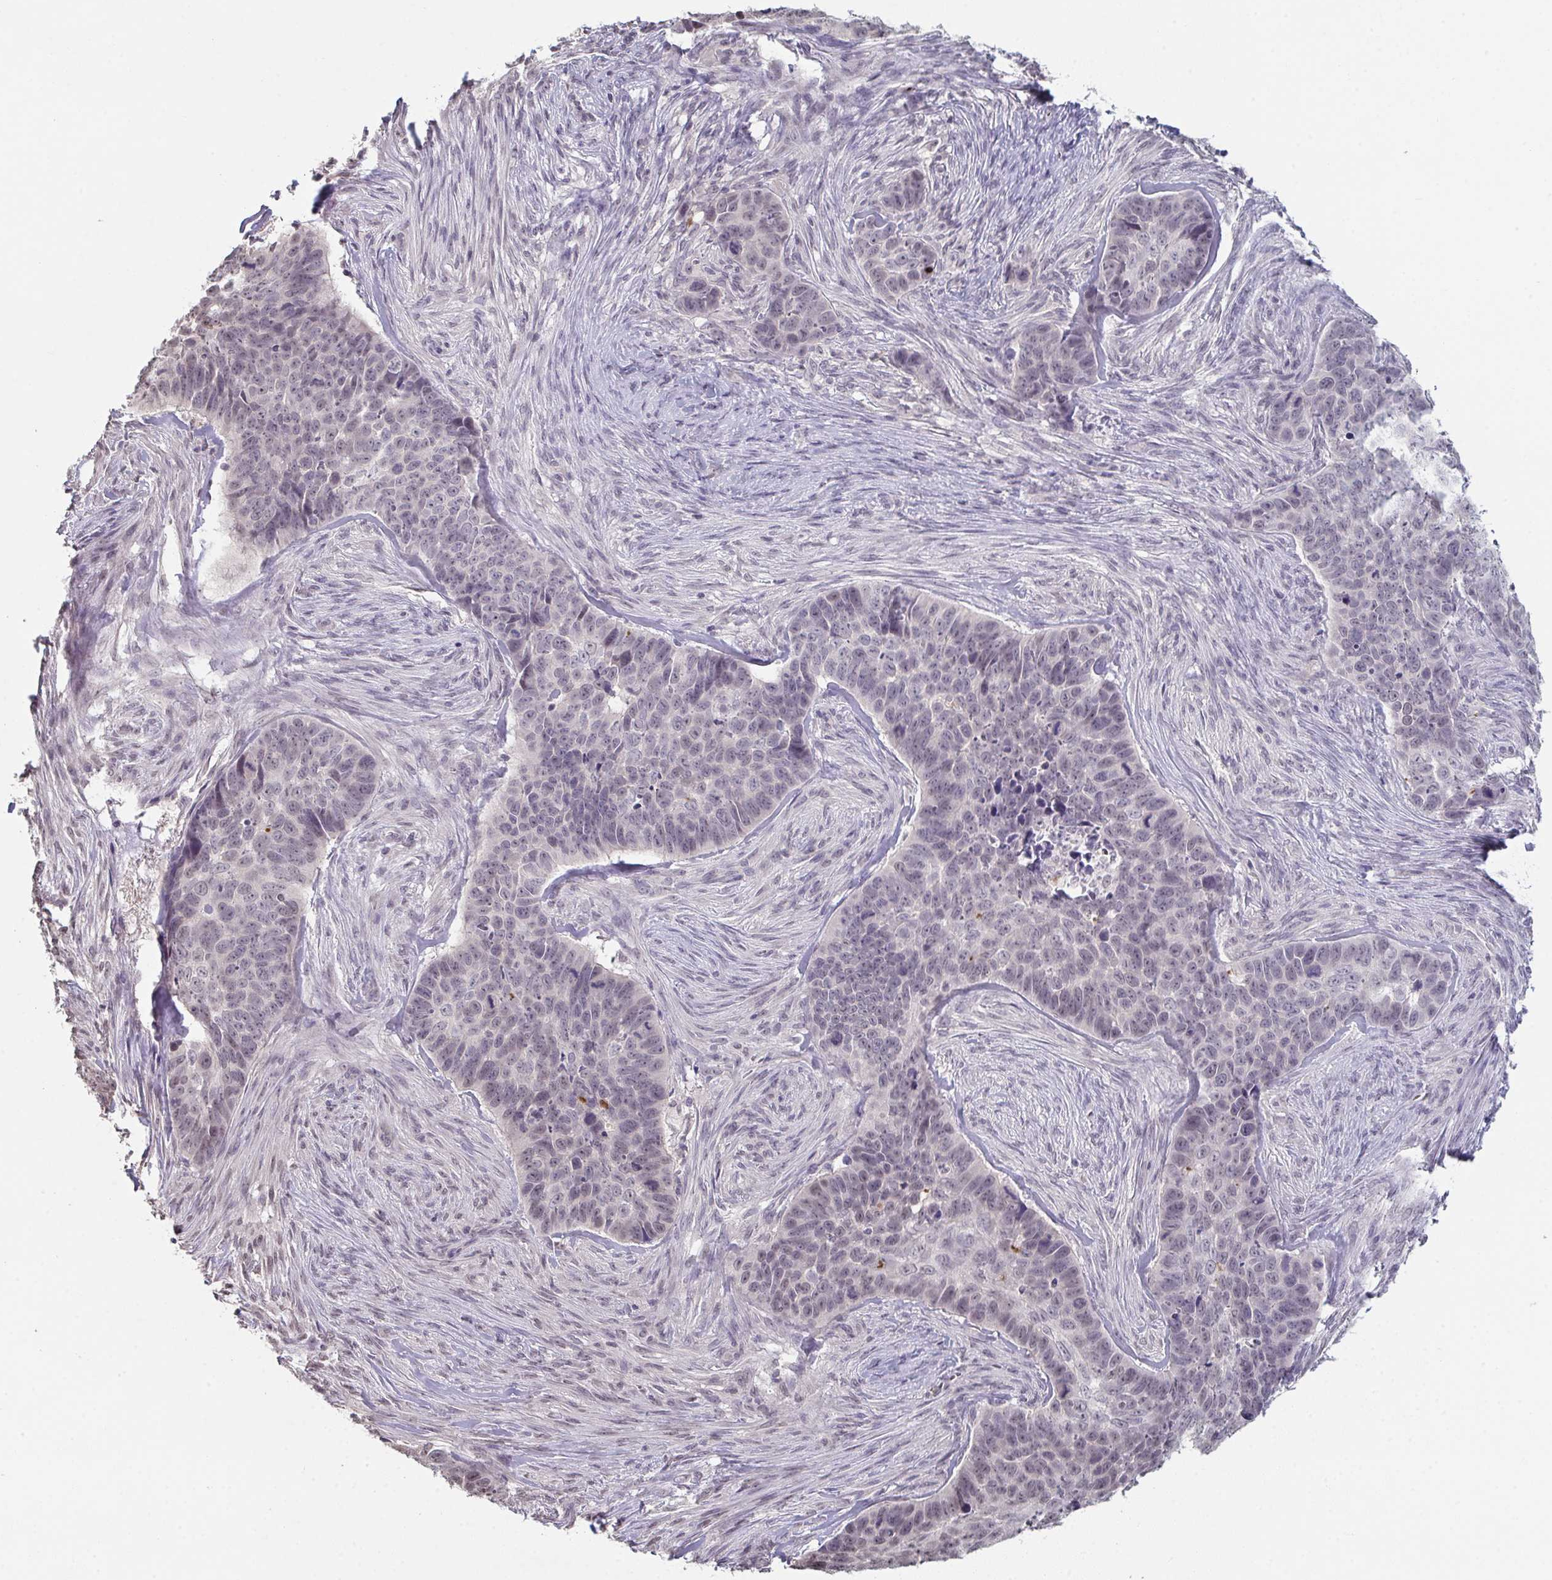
{"staining": {"intensity": "negative", "quantity": "none", "location": "none"}, "tissue": "skin cancer", "cell_type": "Tumor cells", "image_type": "cancer", "snomed": [{"axis": "morphology", "description": "Basal cell carcinoma"}, {"axis": "topography", "description": "Skin"}], "caption": "High magnification brightfield microscopy of skin cancer stained with DAB (brown) and counterstained with hematoxylin (blue): tumor cells show no significant expression. The staining is performed using DAB (3,3'-diaminobenzidine) brown chromogen with nuclei counter-stained in using hematoxylin.", "gene": "ZNF214", "patient": {"sex": "female", "age": 82}}